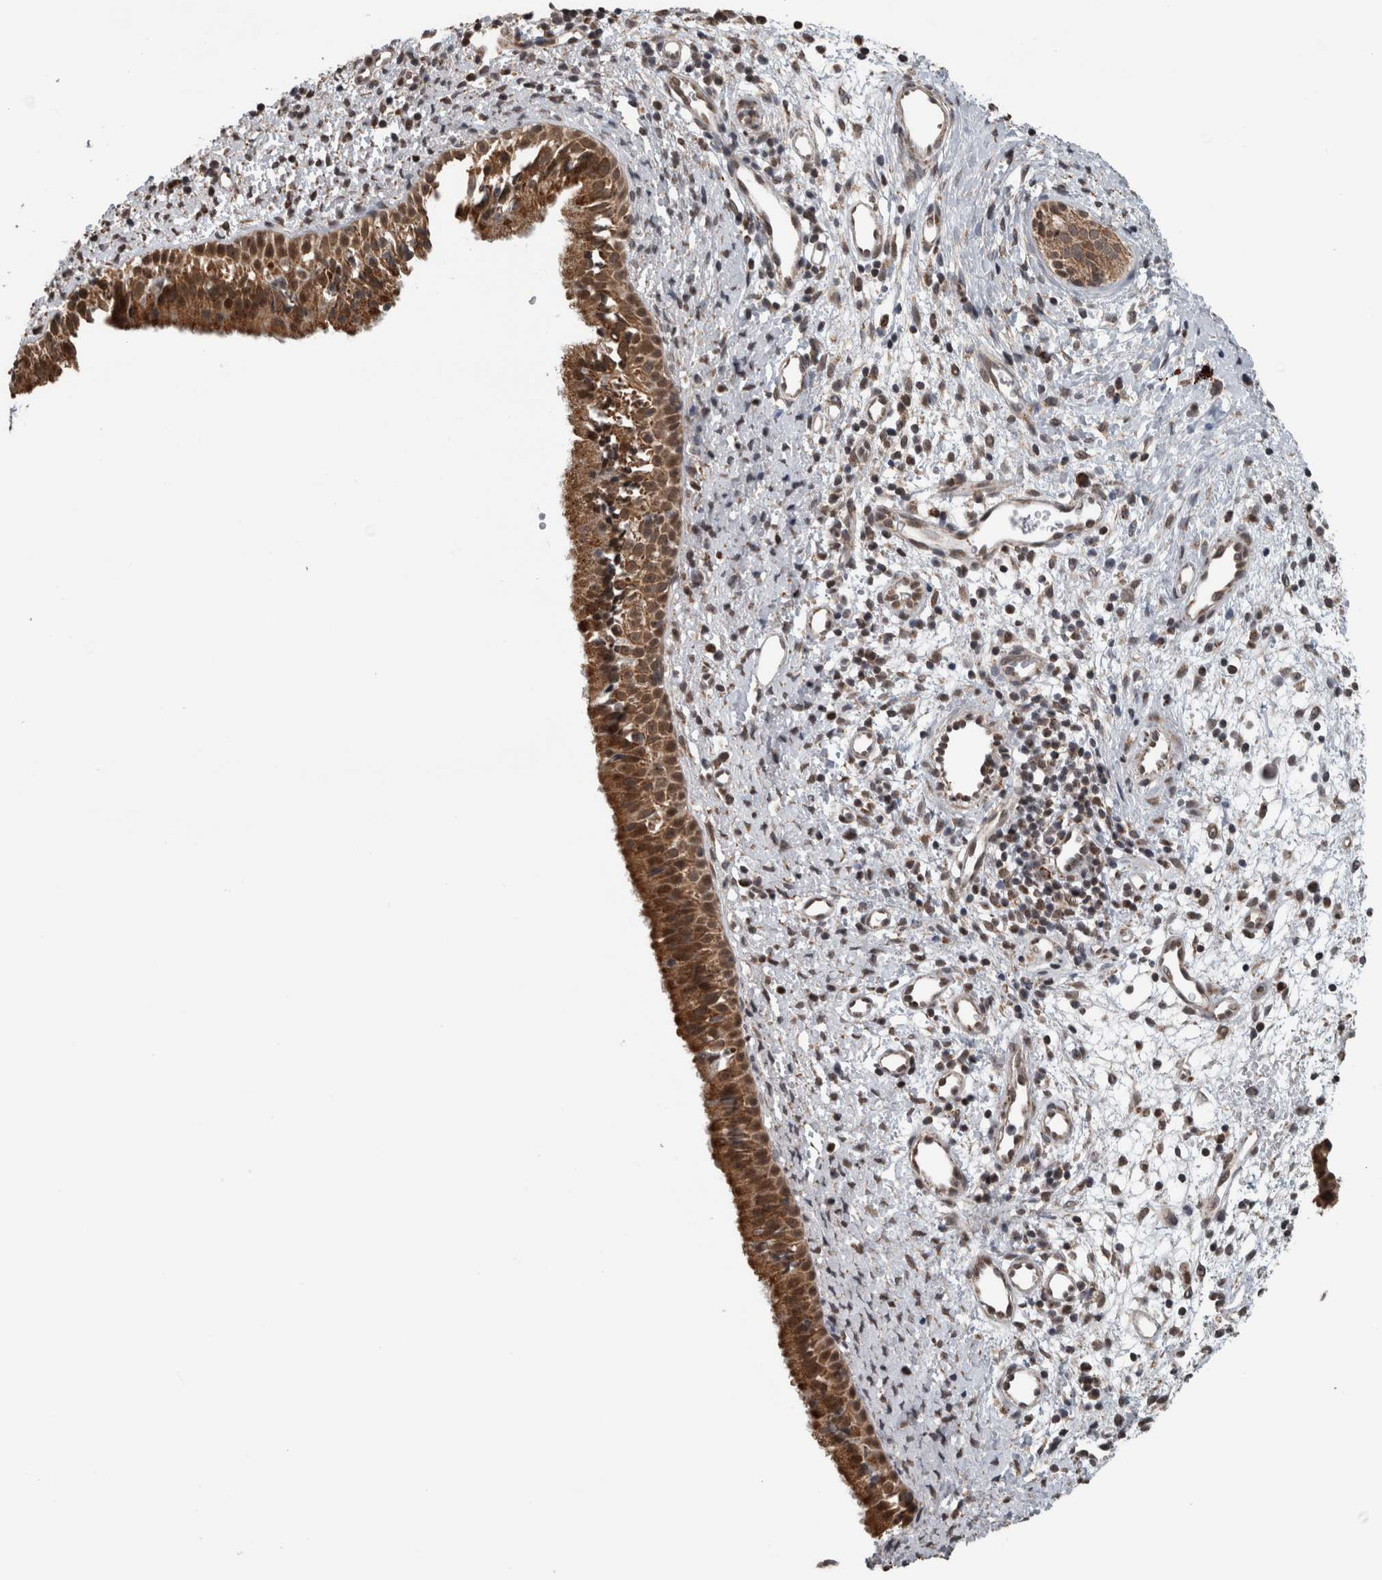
{"staining": {"intensity": "strong", "quantity": ">75%", "location": "cytoplasmic/membranous"}, "tissue": "nasopharynx", "cell_type": "Respiratory epithelial cells", "image_type": "normal", "snomed": [{"axis": "morphology", "description": "Normal tissue, NOS"}, {"axis": "topography", "description": "Nasopharynx"}], "caption": "Protein expression analysis of normal human nasopharynx reveals strong cytoplasmic/membranous staining in approximately >75% of respiratory epithelial cells. Immunohistochemistry (ihc) stains the protein of interest in brown and the nuclei are stained blue.", "gene": "OR2K2", "patient": {"sex": "male", "age": 22}}